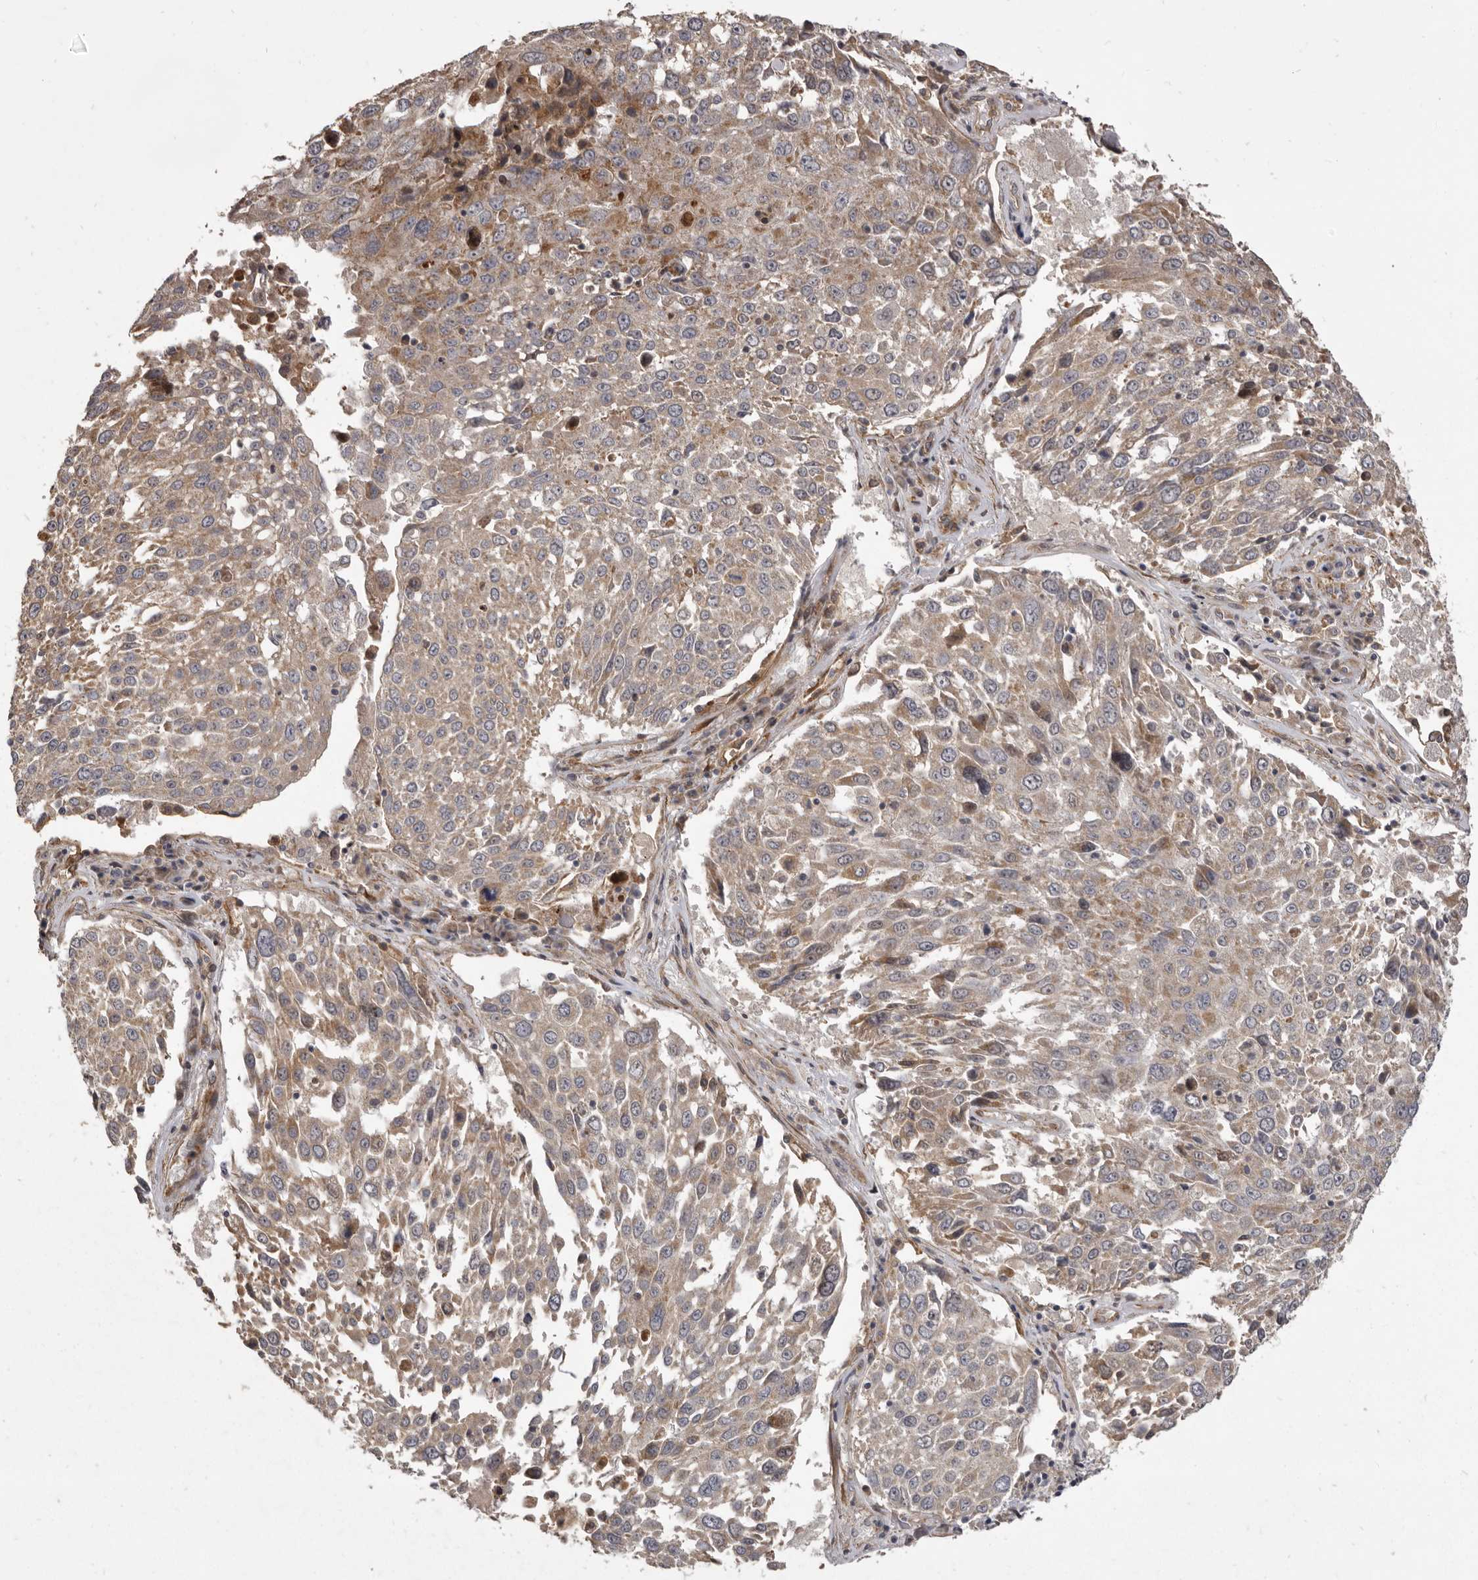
{"staining": {"intensity": "weak", "quantity": ">75%", "location": "cytoplasmic/membranous"}, "tissue": "lung cancer", "cell_type": "Tumor cells", "image_type": "cancer", "snomed": [{"axis": "morphology", "description": "Squamous cell carcinoma, NOS"}, {"axis": "topography", "description": "Lung"}], "caption": "Protein expression analysis of human lung squamous cell carcinoma reveals weak cytoplasmic/membranous staining in about >75% of tumor cells.", "gene": "VPS45", "patient": {"sex": "male", "age": 65}}